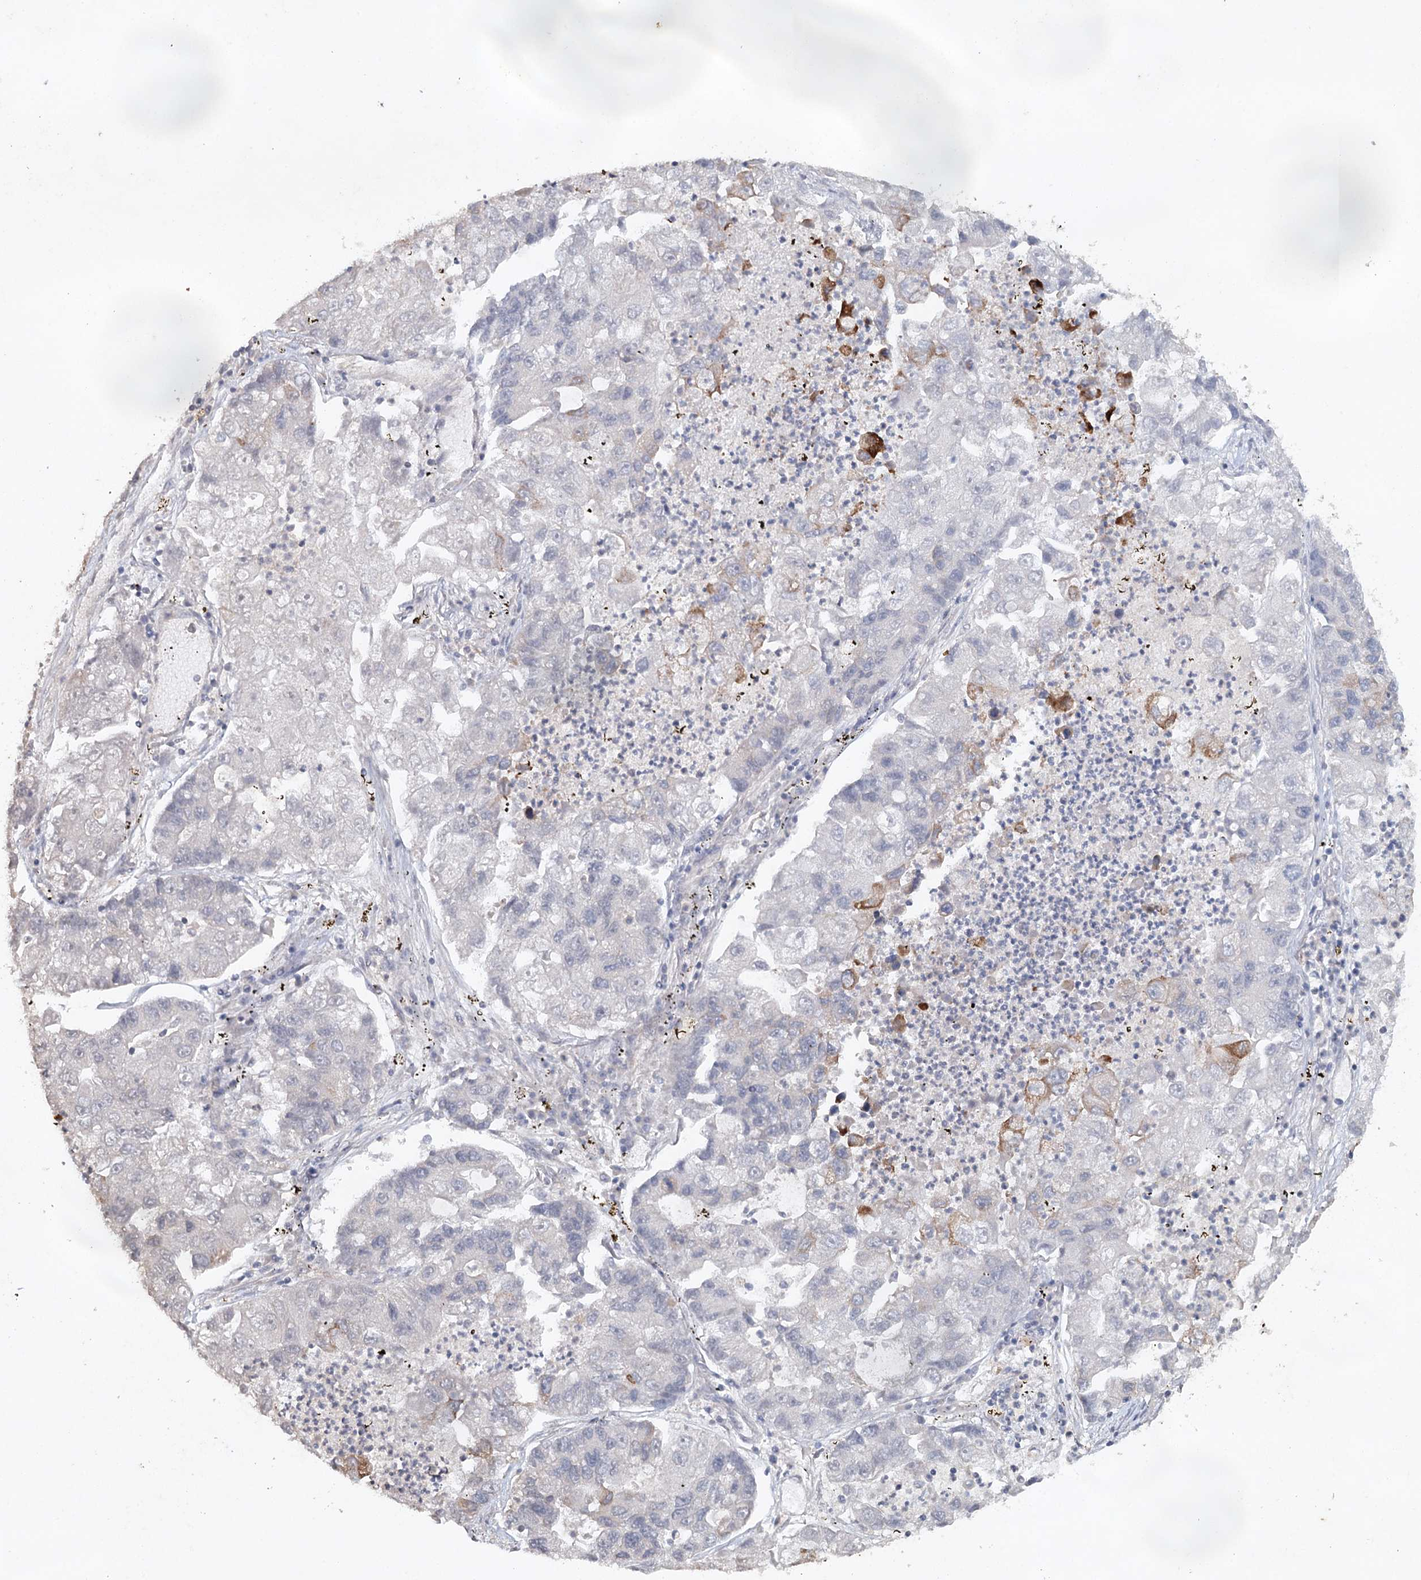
{"staining": {"intensity": "moderate", "quantity": "<25%", "location": "cytoplasmic/membranous"}, "tissue": "lung cancer", "cell_type": "Tumor cells", "image_type": "cancer", "snomed": [{"axis": "morphology", "description": "Adenocarcinoma, NOS"}, {"axis": "topography", "description": "Lung"}], "caption": "Brown immunohistochemical staining in lung adenocarcinoma reveals moderate cytoplasmic/membranous staining in about <25% of tumor cells.", "gene": "SYNPO", "patient": {"sex": "female", "age": 51}}